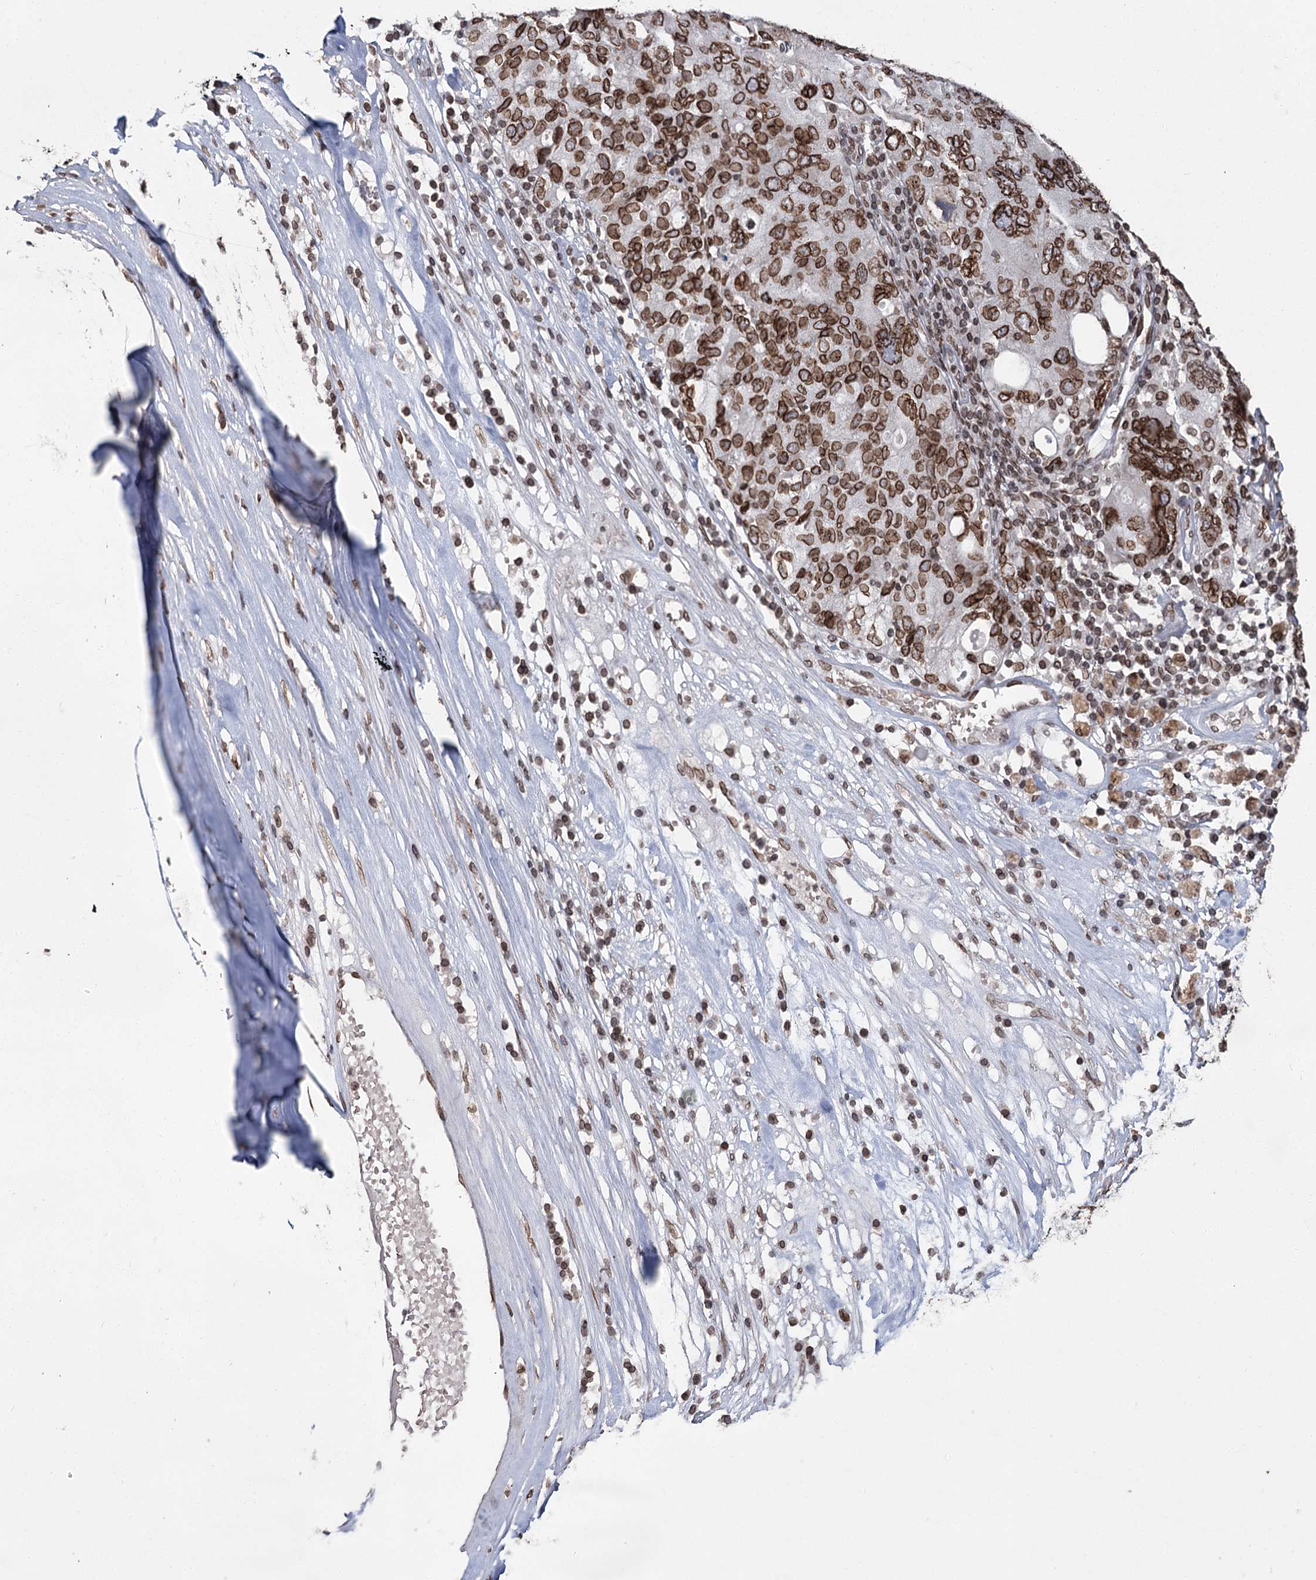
{"staining": {"intensity": "moderate", "quantity": ">75%", "location": "cytoplasmic/membranous,nuclear"}, "tissue": "ovarian cancer", "cell_type": "Tumor cells", "image_type": "cancer", "snomed": [{"axis": "morphology", "description": "Carcinoma, endometroid"}, {"axis": "topography", "description": "Ovary"}], "caption": "Ovarian cancer (endometroid carcinoma) stained with a protein marker reveals moderate staining in tumor cells.", "gene": "KIAA0930", "patient": {"sex": "female", "age": 62}}